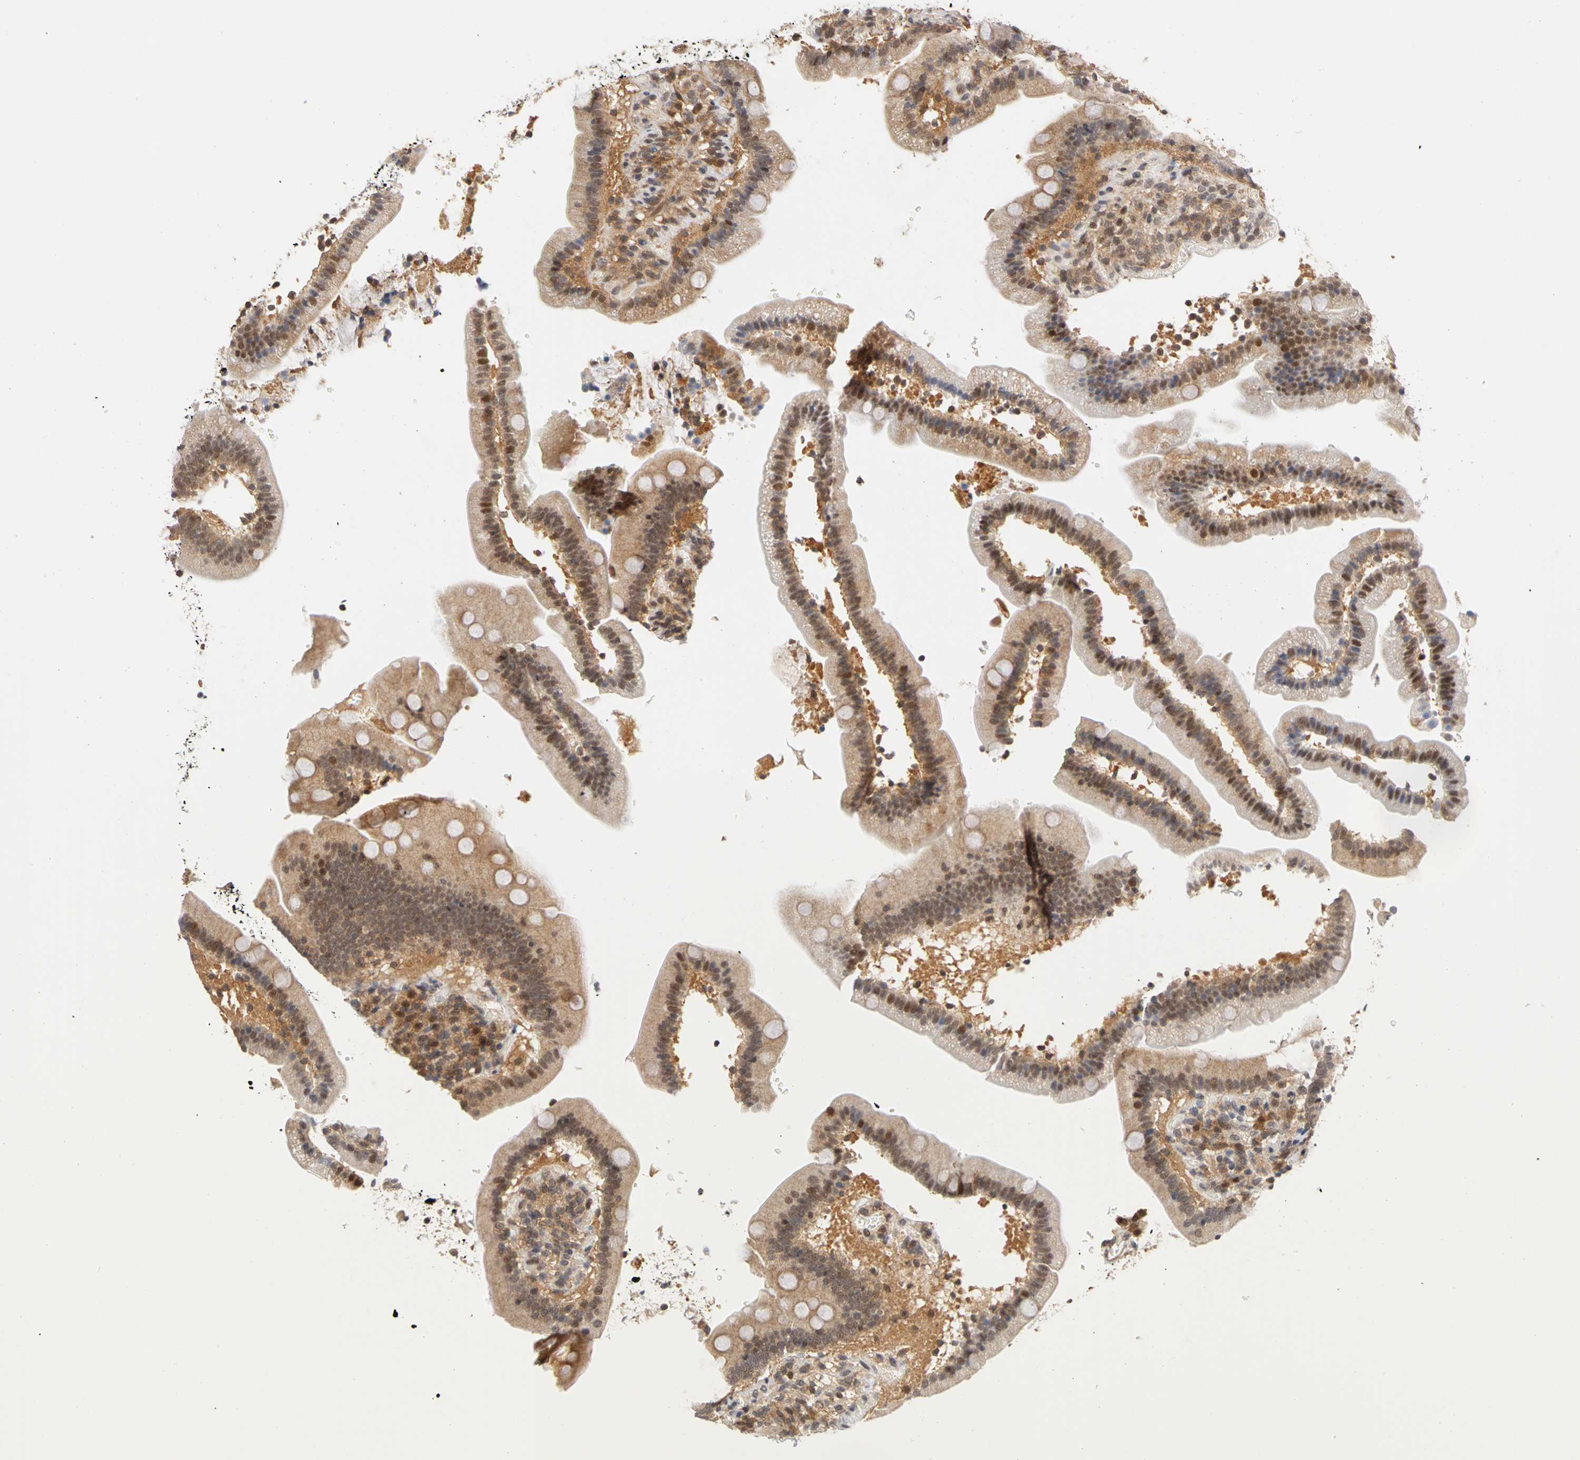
{"staining": {"intensity": "moderate", "quantity": ">75%", "location": "cytoplasmic/membranous,nuclear"}, "tissue": "duodenum", "cell_type": "Glandular cells", "image_type": "normal", "snomed": [{"axis": "morphology", "description": "Normal tissue, NOS"}, {"axis": "topography", "description": "Duodenum"}], "caption": "The photomicrograph reveals a brown stain indicating the presence of a protein in the cytoplasmic/membranous,nuclear of glandular cells in duodenum. Ihc stains the protein in brown and the nuclei are stained blue.", "gene": "UBE2M", "patient": {"sex": "male", "age": 66}}